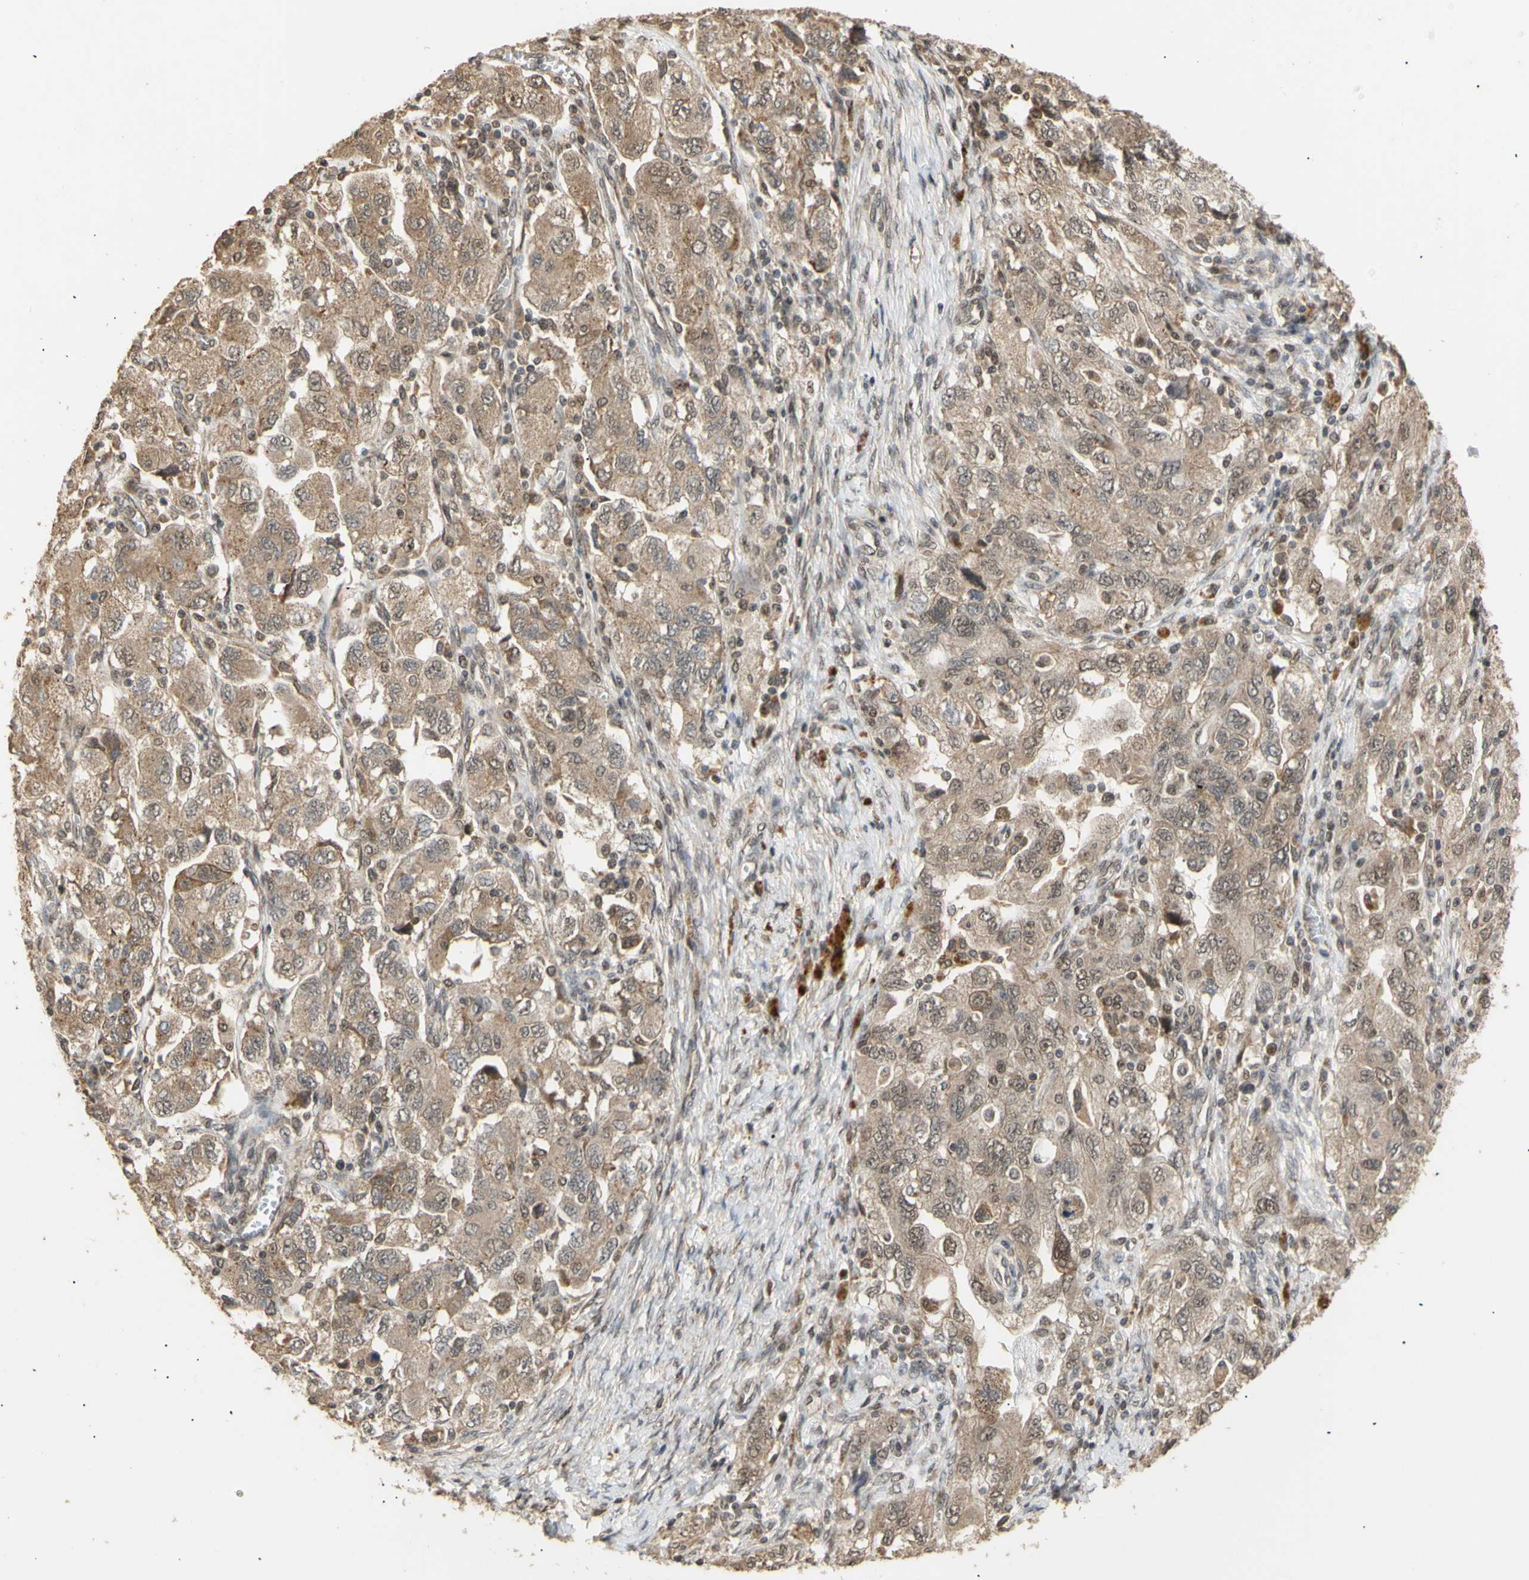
{"staining": {"intensity": "weak", "quantity": ">75%", "location": "cytoplasmic/membranous"}, "tissue": "ovarian cancer", "cell_type": "Tumor cells", "image_type": "cancer", "snomed": [{"axis": "morphology", "description": "Carcinoma, NOS"}, {"axis": "morphology", "description": "Cystadenocarcinoma, serous, NOS"}, {"axis": "topography", "description": "Ovary"}], "caption": "This photomicrograph shows immunohistochemistry (IHC) staining of human ovarian carcinoma, with low weak cytoplasmic/membranous expression in about >75% of tumor cells.", "gene": "GTF2E2", "patient": {"sex": "female", "age": 69}}